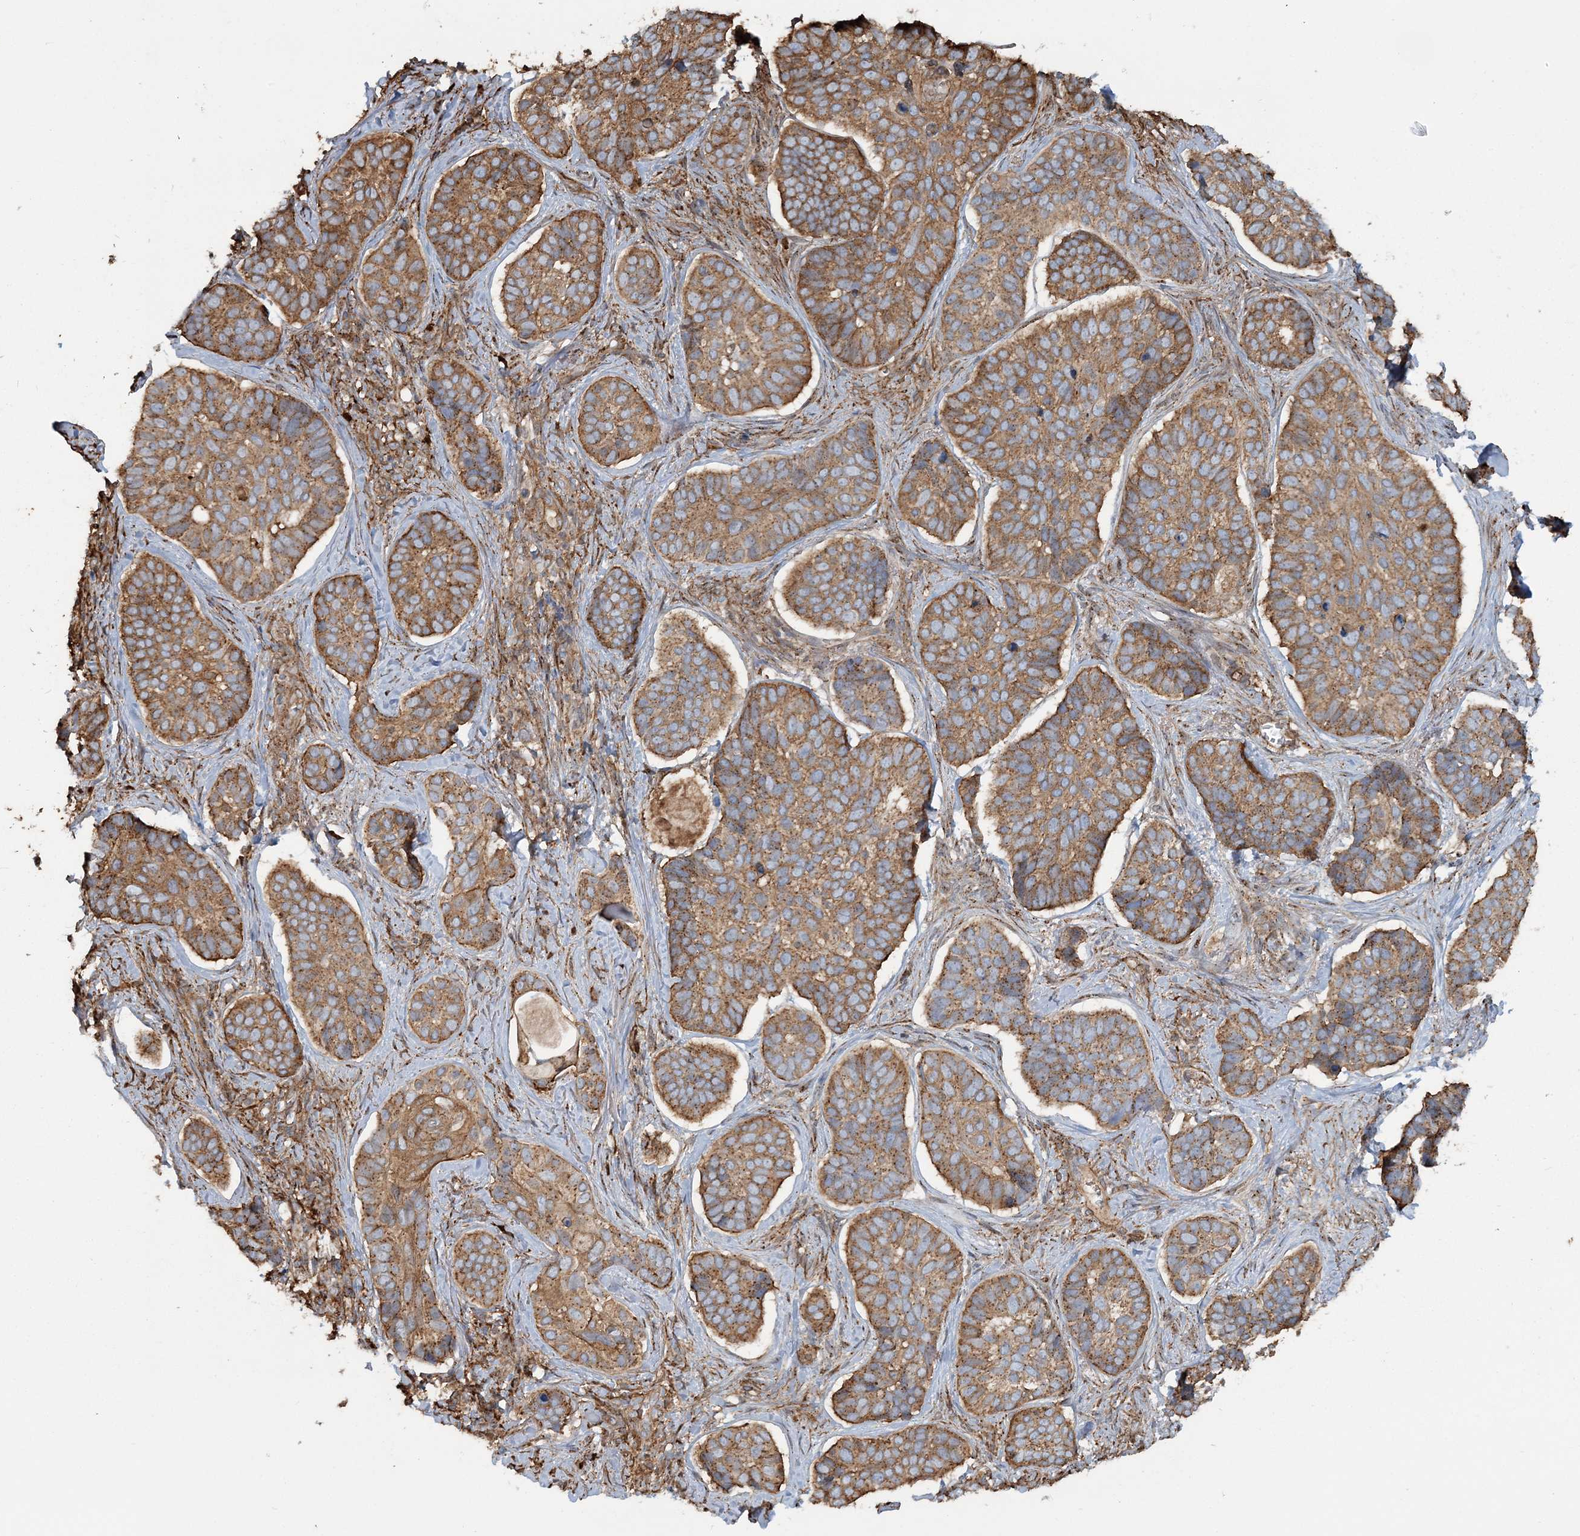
{"staining": {"intensity": "moderate", "quantity": ">75%", "location": "cytoplasmic/membranous"}, "tissue": "skin cancer", "cell_type": "Tumor cells", "image_type": "cancer", "snomed": [{"axis": "morphology", "description": "Basal cell carcinoma"}, {"axis": "topography", "description": "Skin"}], "caption": "High-magnification brightfield microscopy of skin basal cell carcinoma stained with DAB (brown) and counterstained with hematoxylin (blue). tumor cells exhibit moderate cytoplasmic/membranous expression is appreciated in approximately>75% of cells.", "gene": "TRAF3IP2", "patient": {"sex": "male", "age": 62}}